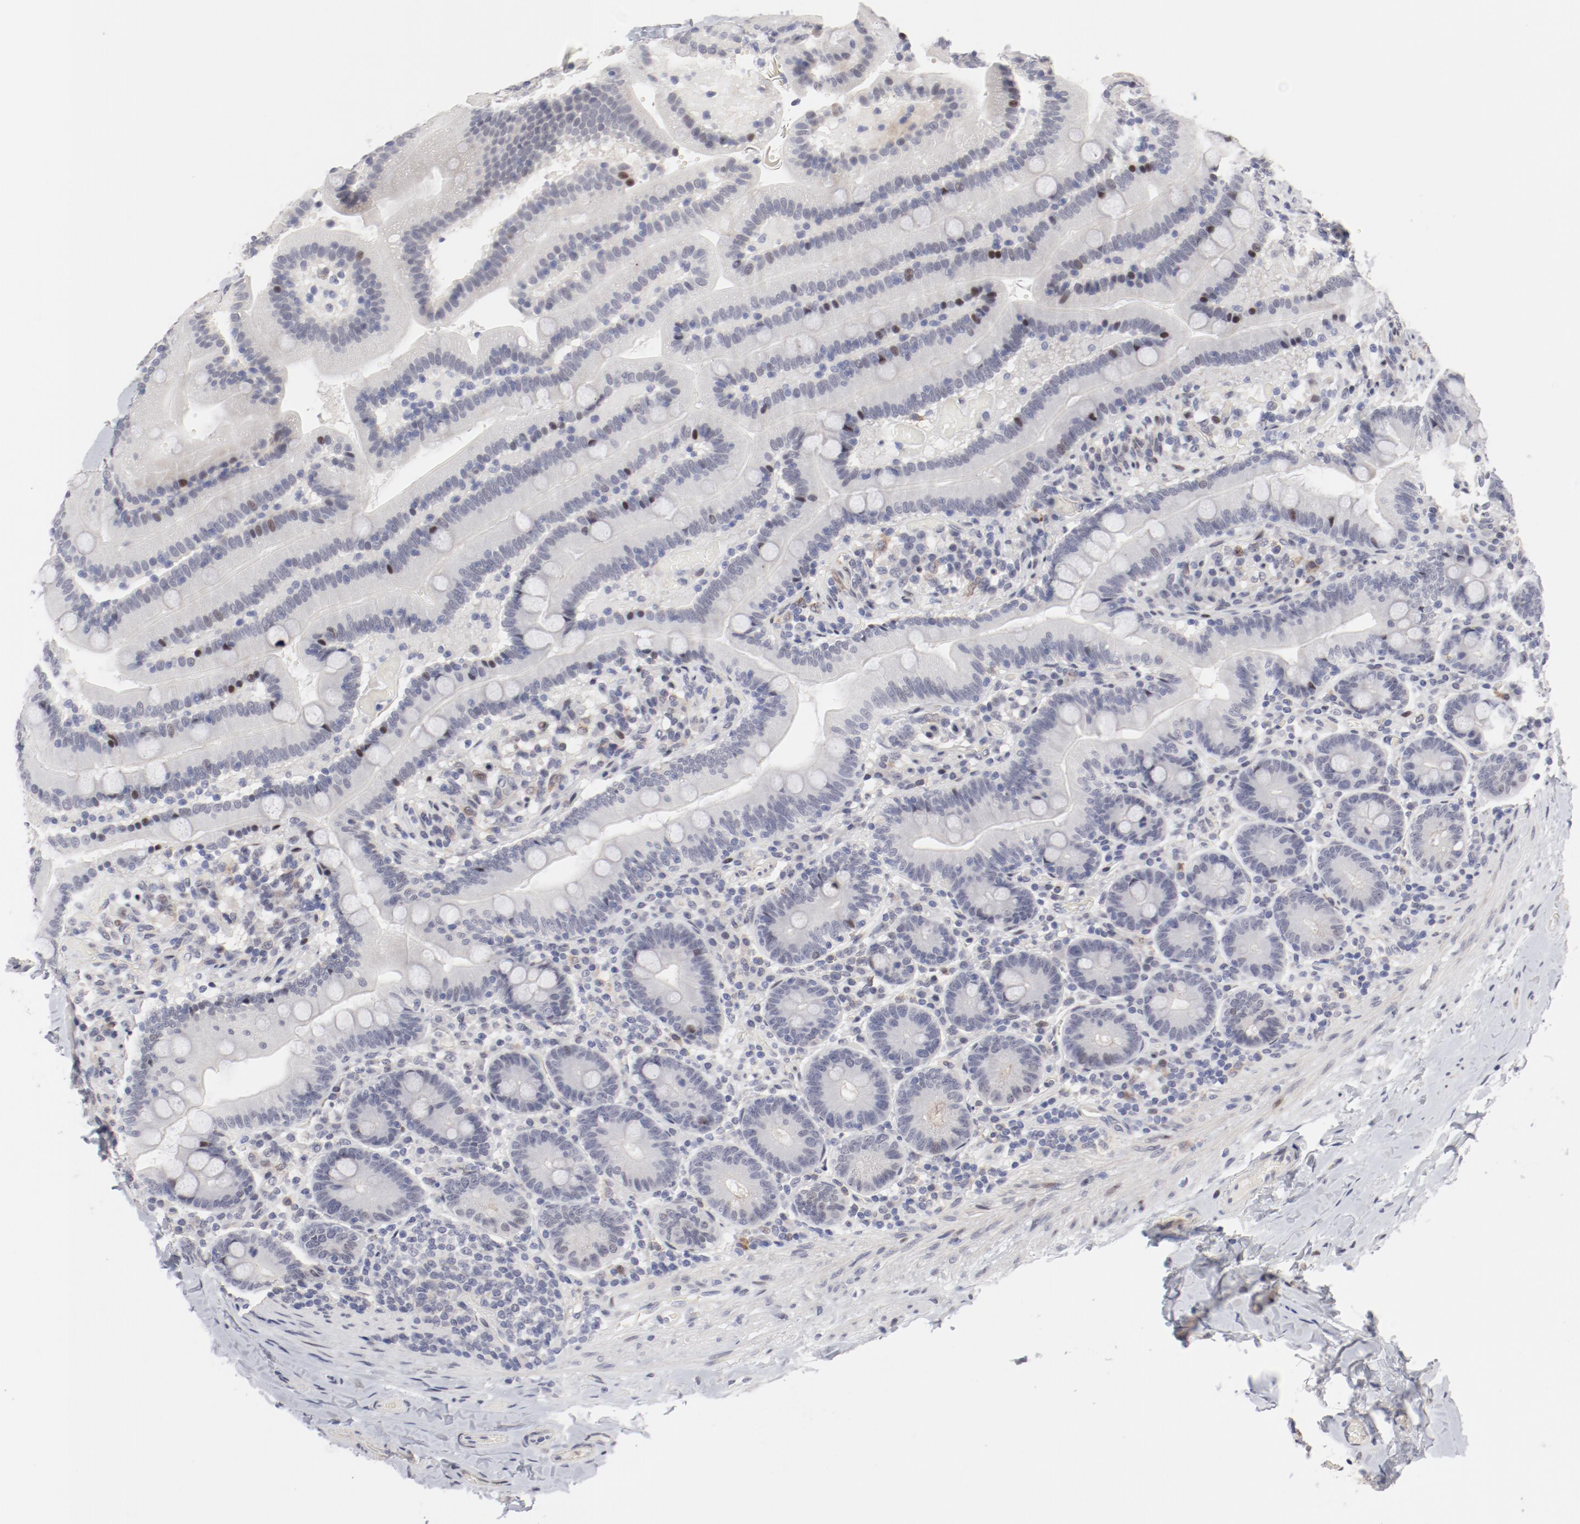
{"staining": {"intensity": "negative", "quantity": "none", "location": "none"}, "tissue": "duodenum", "cell_type": "Glandular cells", "image_type": "normal", "snomed": [{"axis": "morphology", "description": "Normal tissue, NOS"}, {"axis": "topography", "description": "Duodenum"}], "caption": "IHC of normal duodenum displays no expression in glandular cells.", "gene": "FSCB", "patient": {"sex": "male", "age": 66}}